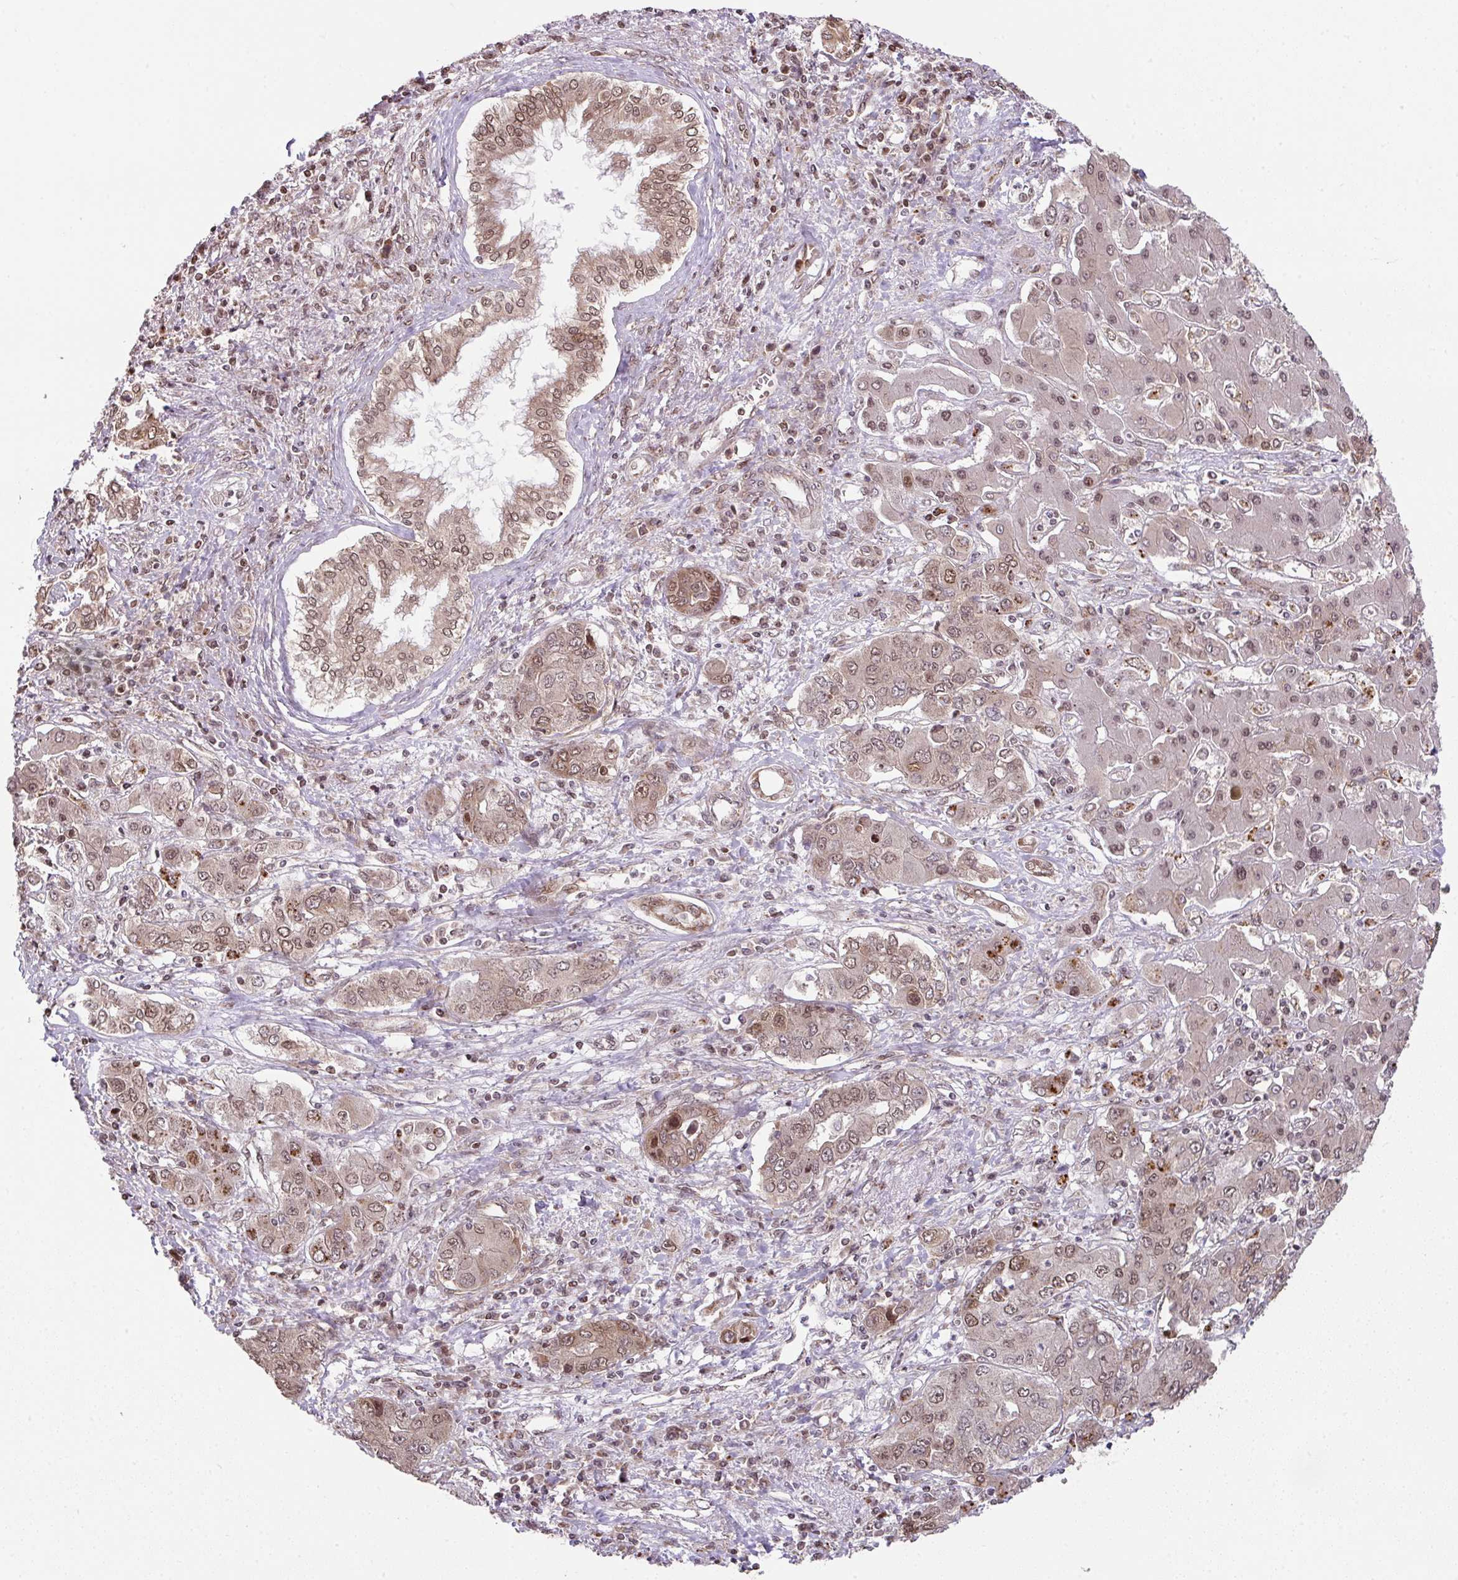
{"staining": {"intensity": "moderate", "quantity": ">75%", "location": "cytoplasmic/membranous,nuclear"}, "tissue": "liver cancer", "cell_type": "Tumor cells", "image_type": "cancer", "snomed": [{"axis": "morphology", "description": "Cholangiocarcinoma"}, {"axis": "topography", "description": "Liver"}], "caption": "IHC (DAB) staining of cholangiocarcinoma (liver) displays moderate cytoplasmic/membranous and nuclear protein expression in about >75% of tumor cells.", "gene": "PLK1", "patient": {"sex": "male", "age": 67}}